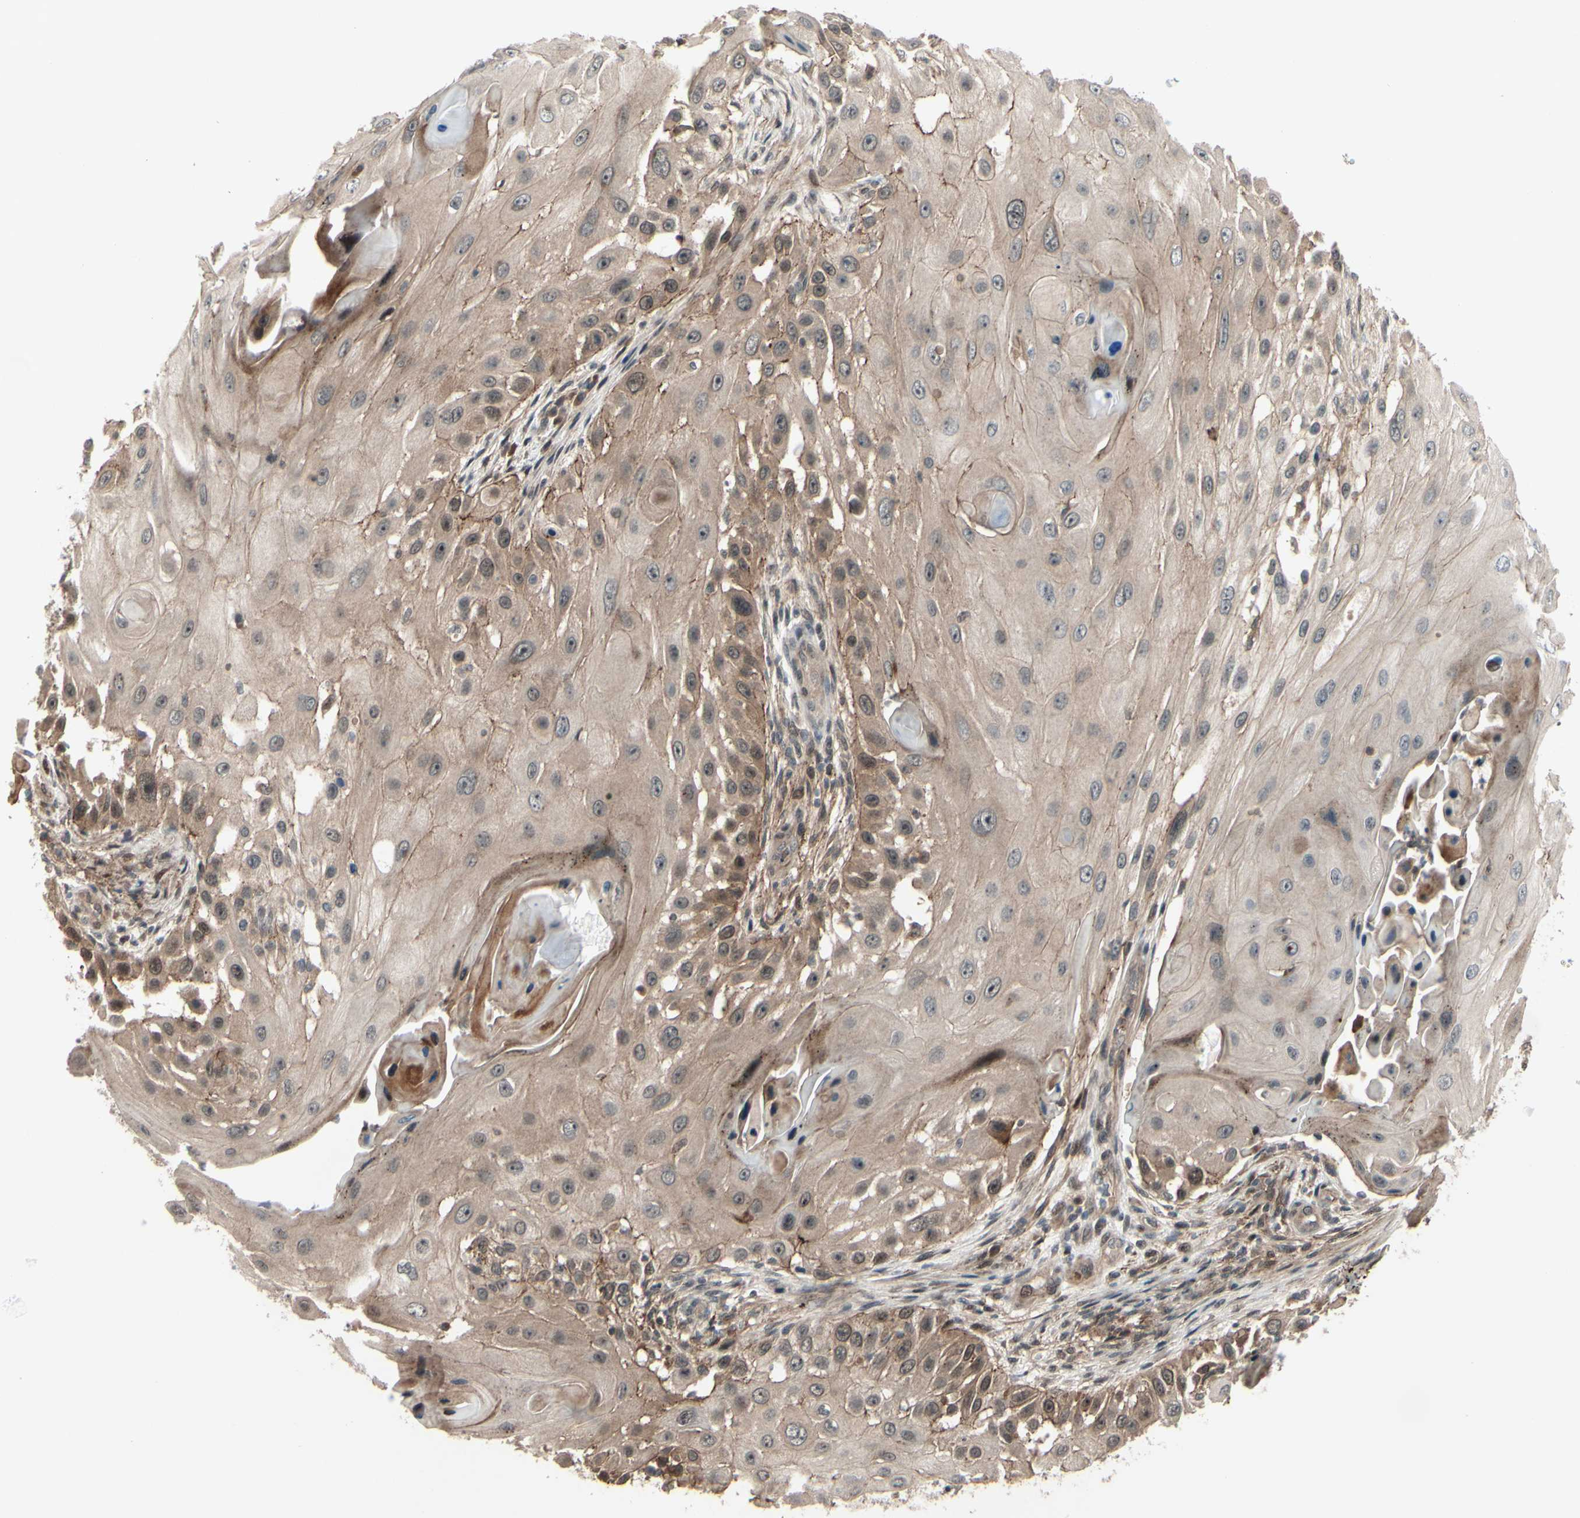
{"staining": {"intensity": "moderate", "quantity": ">75%", "location": "cytoplasmic/membranous,nuclear"}, "tissue": "skin cancer", "cell_type": "Tumor cells", "image_type": "cancer", "snomed": [{"axis": "morphology", "description": "Squamous cell carcinoma, NOS"}, {"axis": "topography", "description": "Skin"}], "caption": "The immunohistochemical stain shows moderate cytoplasmic/membranous and nuclear positivity in tumor cells of skin cancer tissue.", "gene": "MLF2", "patient": {"sex": "female", "age": 44}}